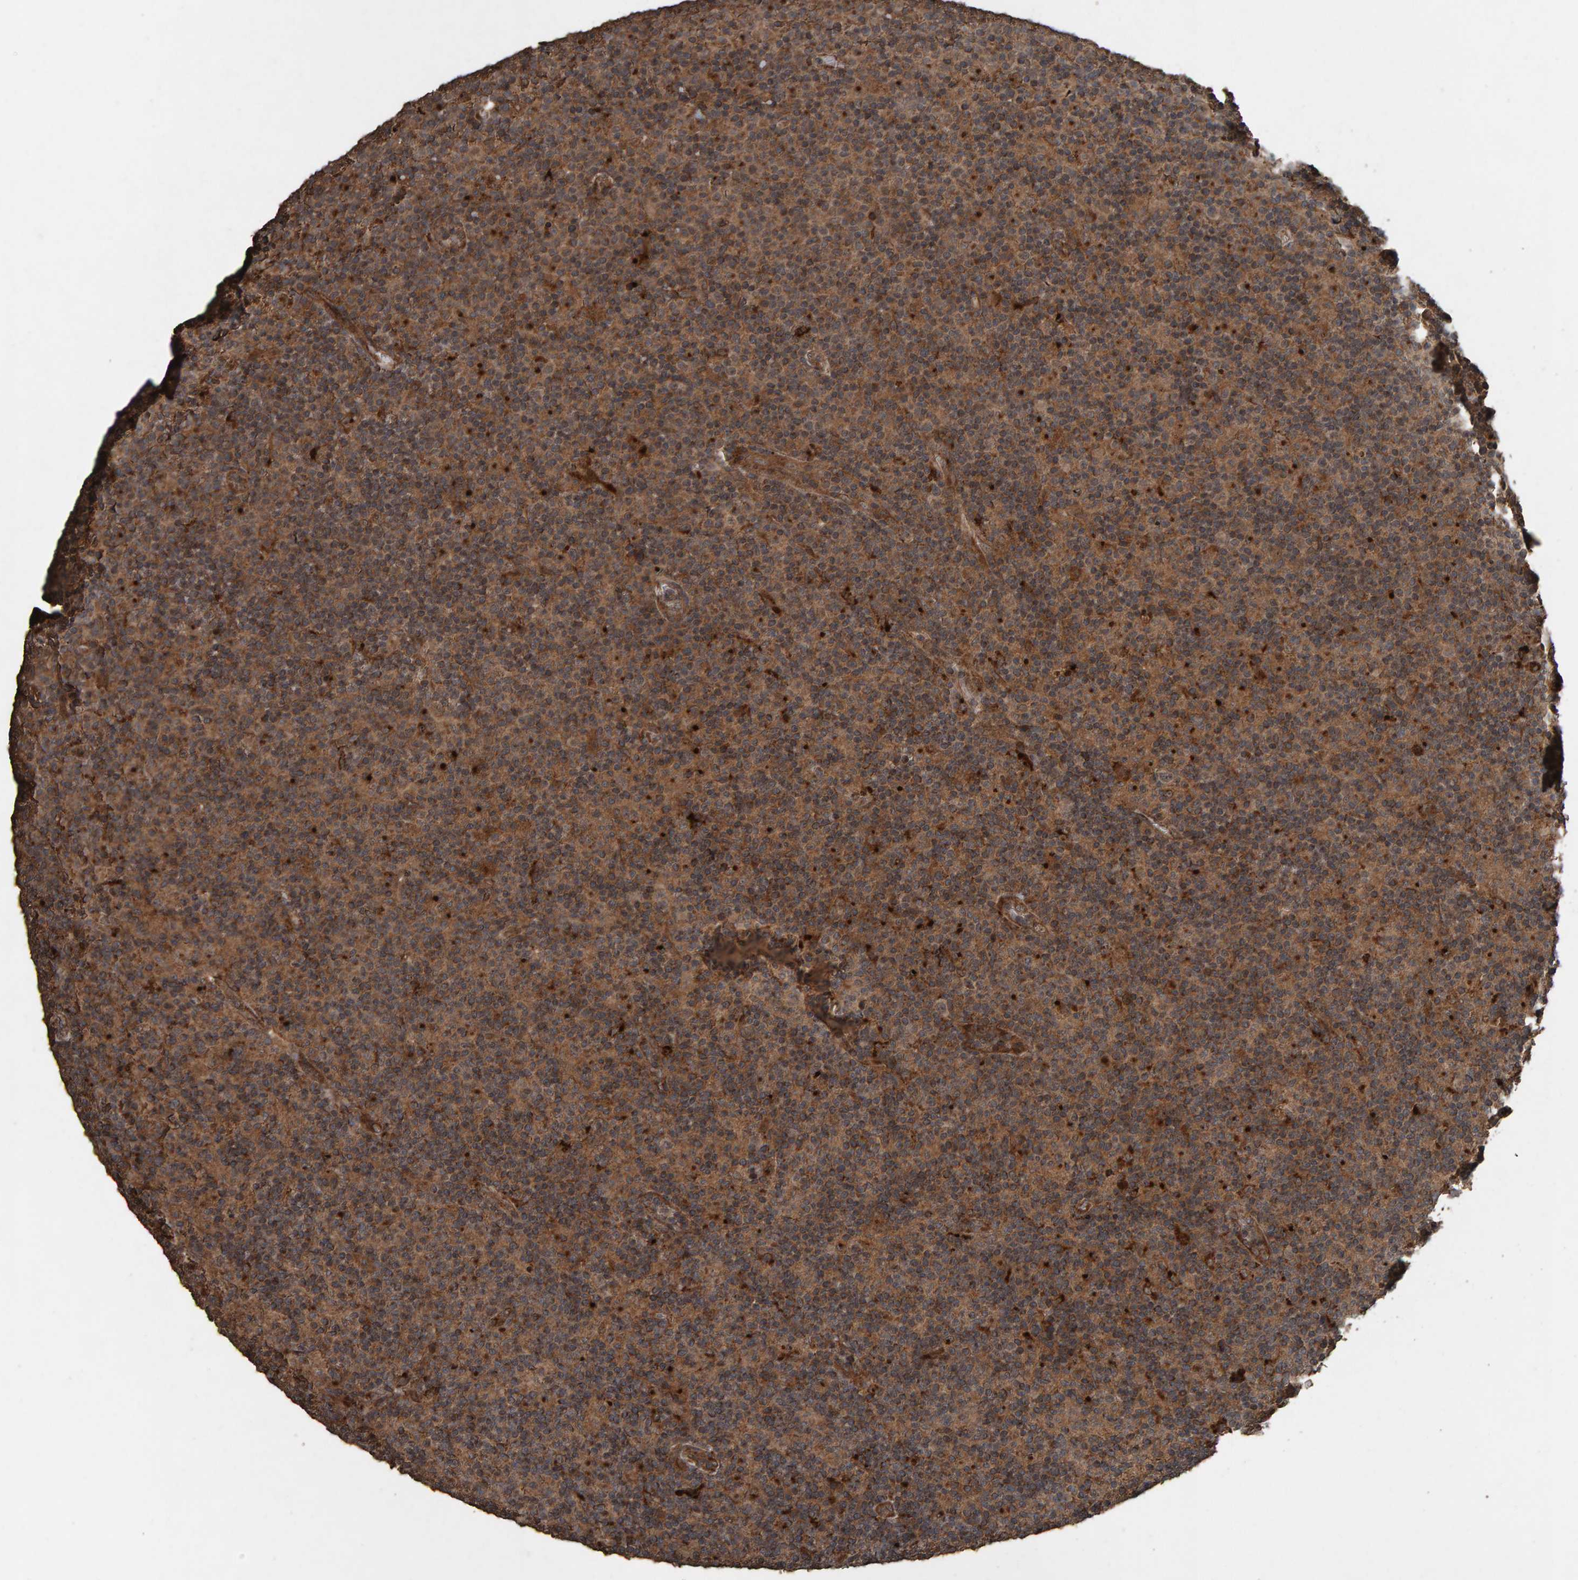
{"staining": {"intensity": "moderate", "quantity": ">75%", "location": "cytoplasmic/membranous"}, "tissue": "lymph node", "cell_type": "Germinal center cells", "image_type": "normal", "snomed": [{"axis": "morphology", "description": "Normal tissue, NOS"}, {"axis": "morphology", "description": "Inflammation, NOS"}, {"axis": "topography", "description": "Lymph node"}], "caption": "Lymph node stained with immunohistochemistry shows moderate cytoplasmic/membranous positivity in about >75% of germinal center cells. The protein is stained brown, and the nuclei are stained in blue (DAB IHC with brightfield microscopy, high magnification).", "gene": "DUS1L", "patient": {"sex": "male", "age": 55}}